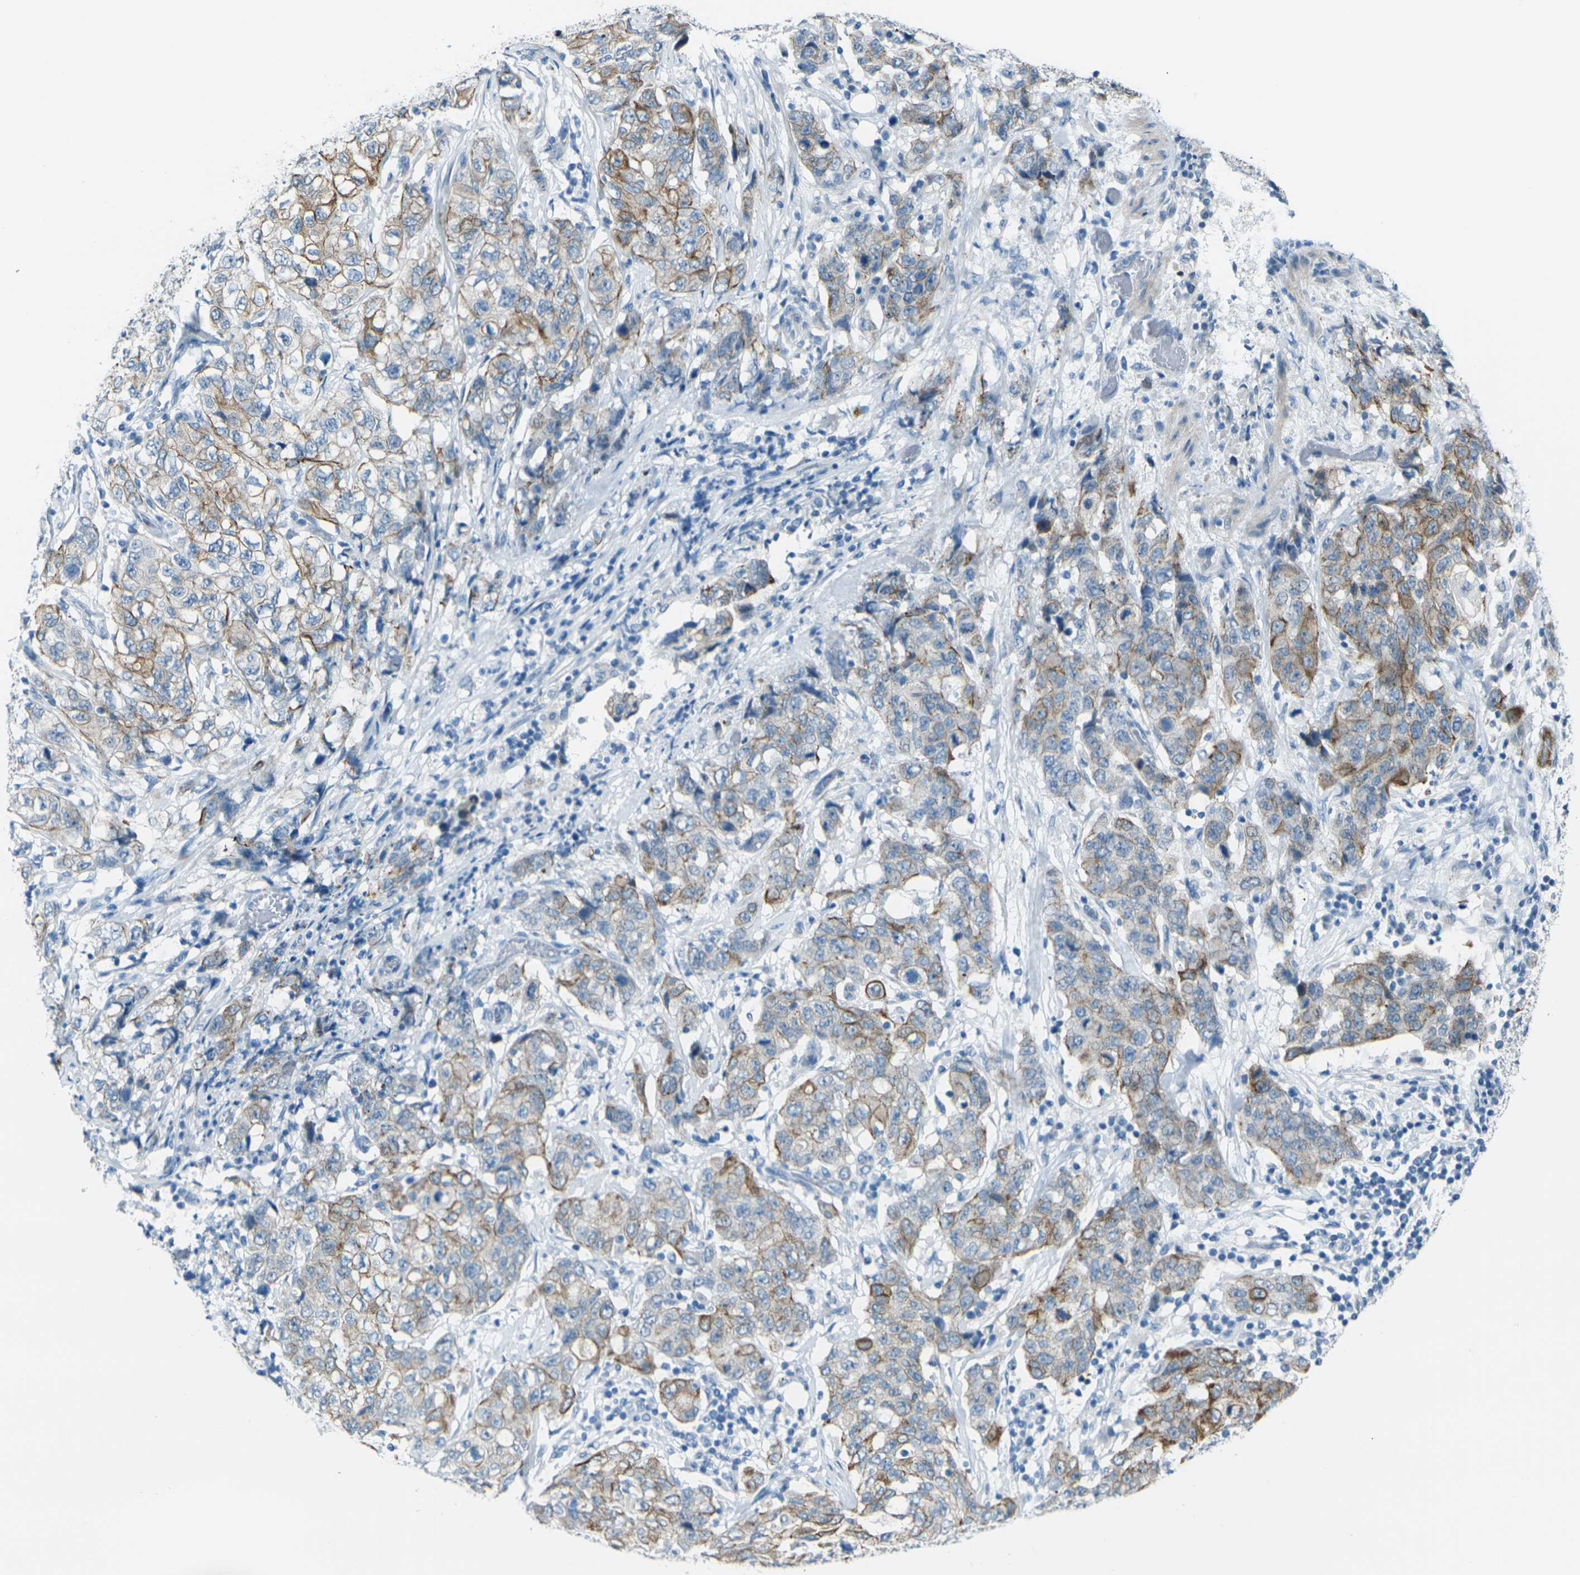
{"staining": {"intensity": "moderate", "quantity": ">75%", "location": "cytoplasmic/membranous"}, "tissue": "stomach cancer", "cell_type": "Tumor cells", "image_type": "cancer", "snomed": [{"axis": "morphology", "description": "Adenocarcinoma, NOS"}, {"axis": "topography", "description": "Stomach"}], "caption": "Human stomach cancer (adenocarcinoma) stained with a brown dye reveals moderate cytoplasmic/membranous positive expression in approximately >75% of tumor cells.", "gene": "ANKRD46", "patient": {"sex": "male", "age": 48}}